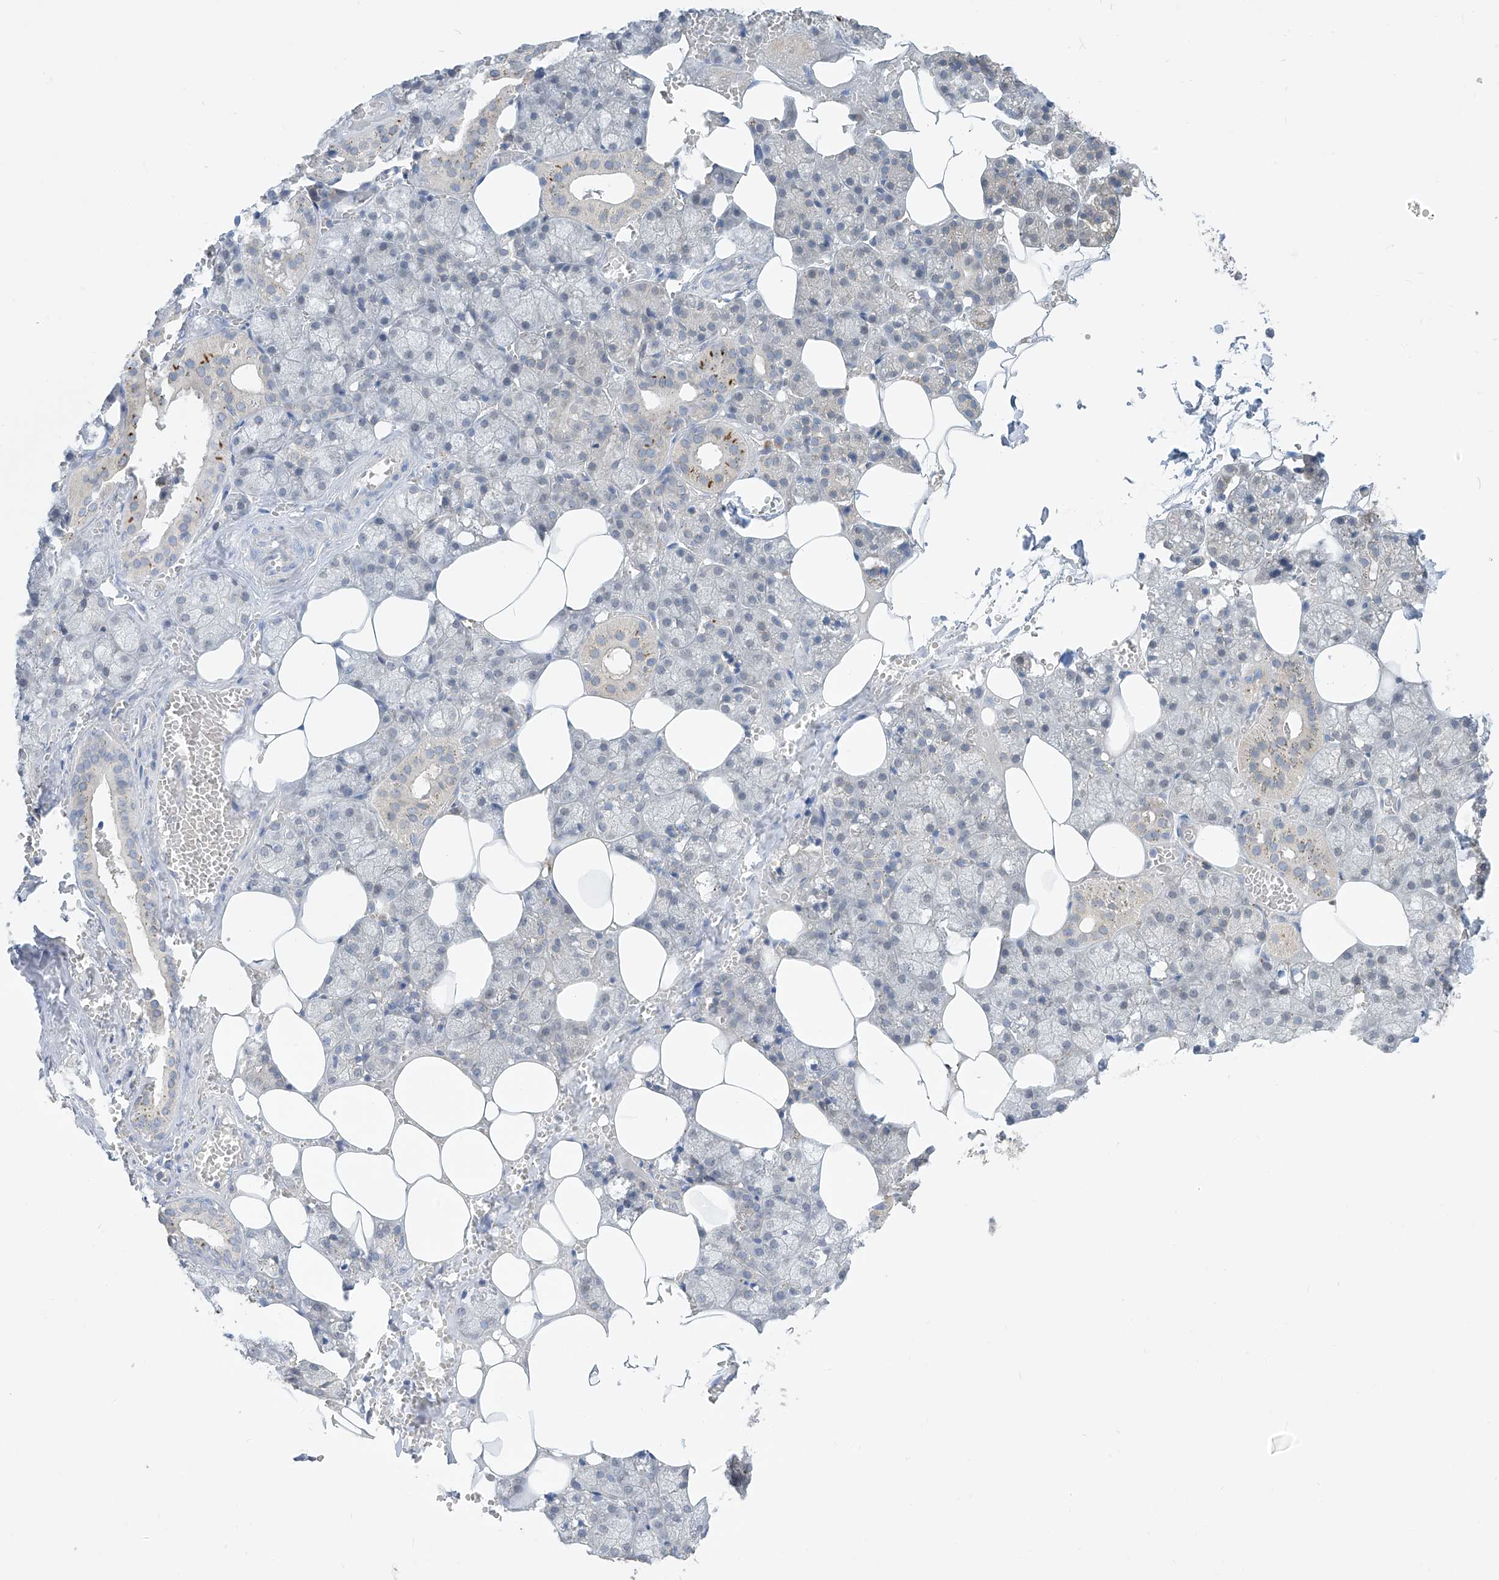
{"staining": {"intensity": "moderate", "quantity": "<25%", "location": "cytoplasmic/membranous"}, "tissue": "salivary gland", "cell_type": "Glandular cells", "image_type": "normal", "snomed": [{"axis": "morphology", "description": "Normal tissue, NOS"}, {"axis": "topography", "description": "Salivary gland"}], "caption": "Salivary gland stained for a protein (brown) displays moderate cytoplasmic/membranous positive staining in approximately <25% of glandular cells.", "gene": "KRTAP25", "patient": {"sex": "male", "age": 62}}